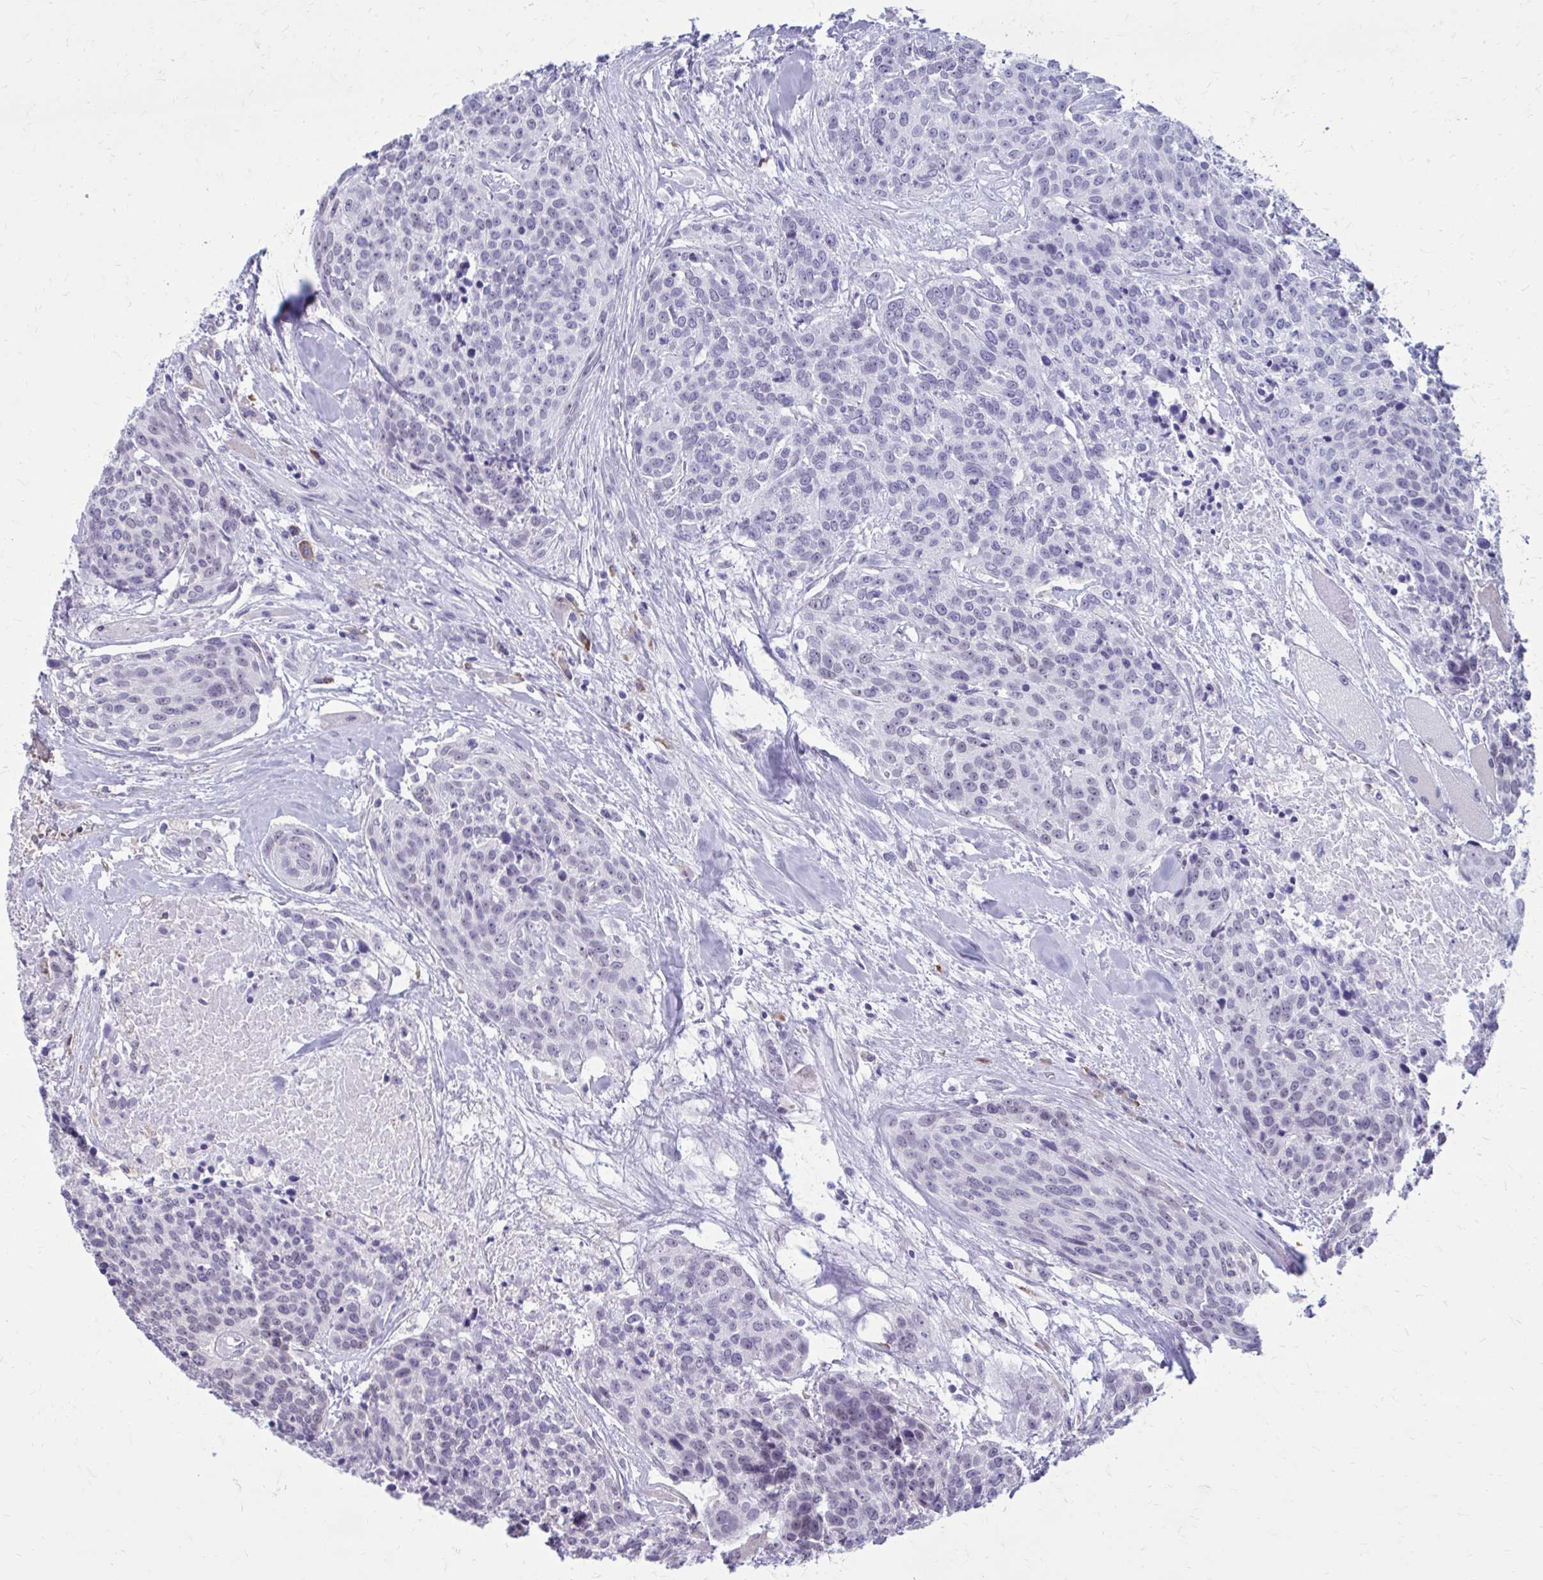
{"staining": {"intensity": "negative", "quantity": "none", "location": "none"}, "tissue": "head and neck cancer", "cell_type": "Tumor cells", "image_type": "cancer", "snomed": [{"axis": "morphology", "description": "Squamous cell carcinoma, NOS"}, {"axis": "topography", "description": "Oral tissue"}, {"axis": "topography", "description": "Head-Neck"}], "caption": "IHC image of neoplastic tissue: squamous cell carcinoma (head and neck) stained with DAB (3,3'-diaminobenzidine) displays no significant protein expression in tumor cells.", "gene": "PROSER1", "patient": {"sex": "male", "age": 64}}